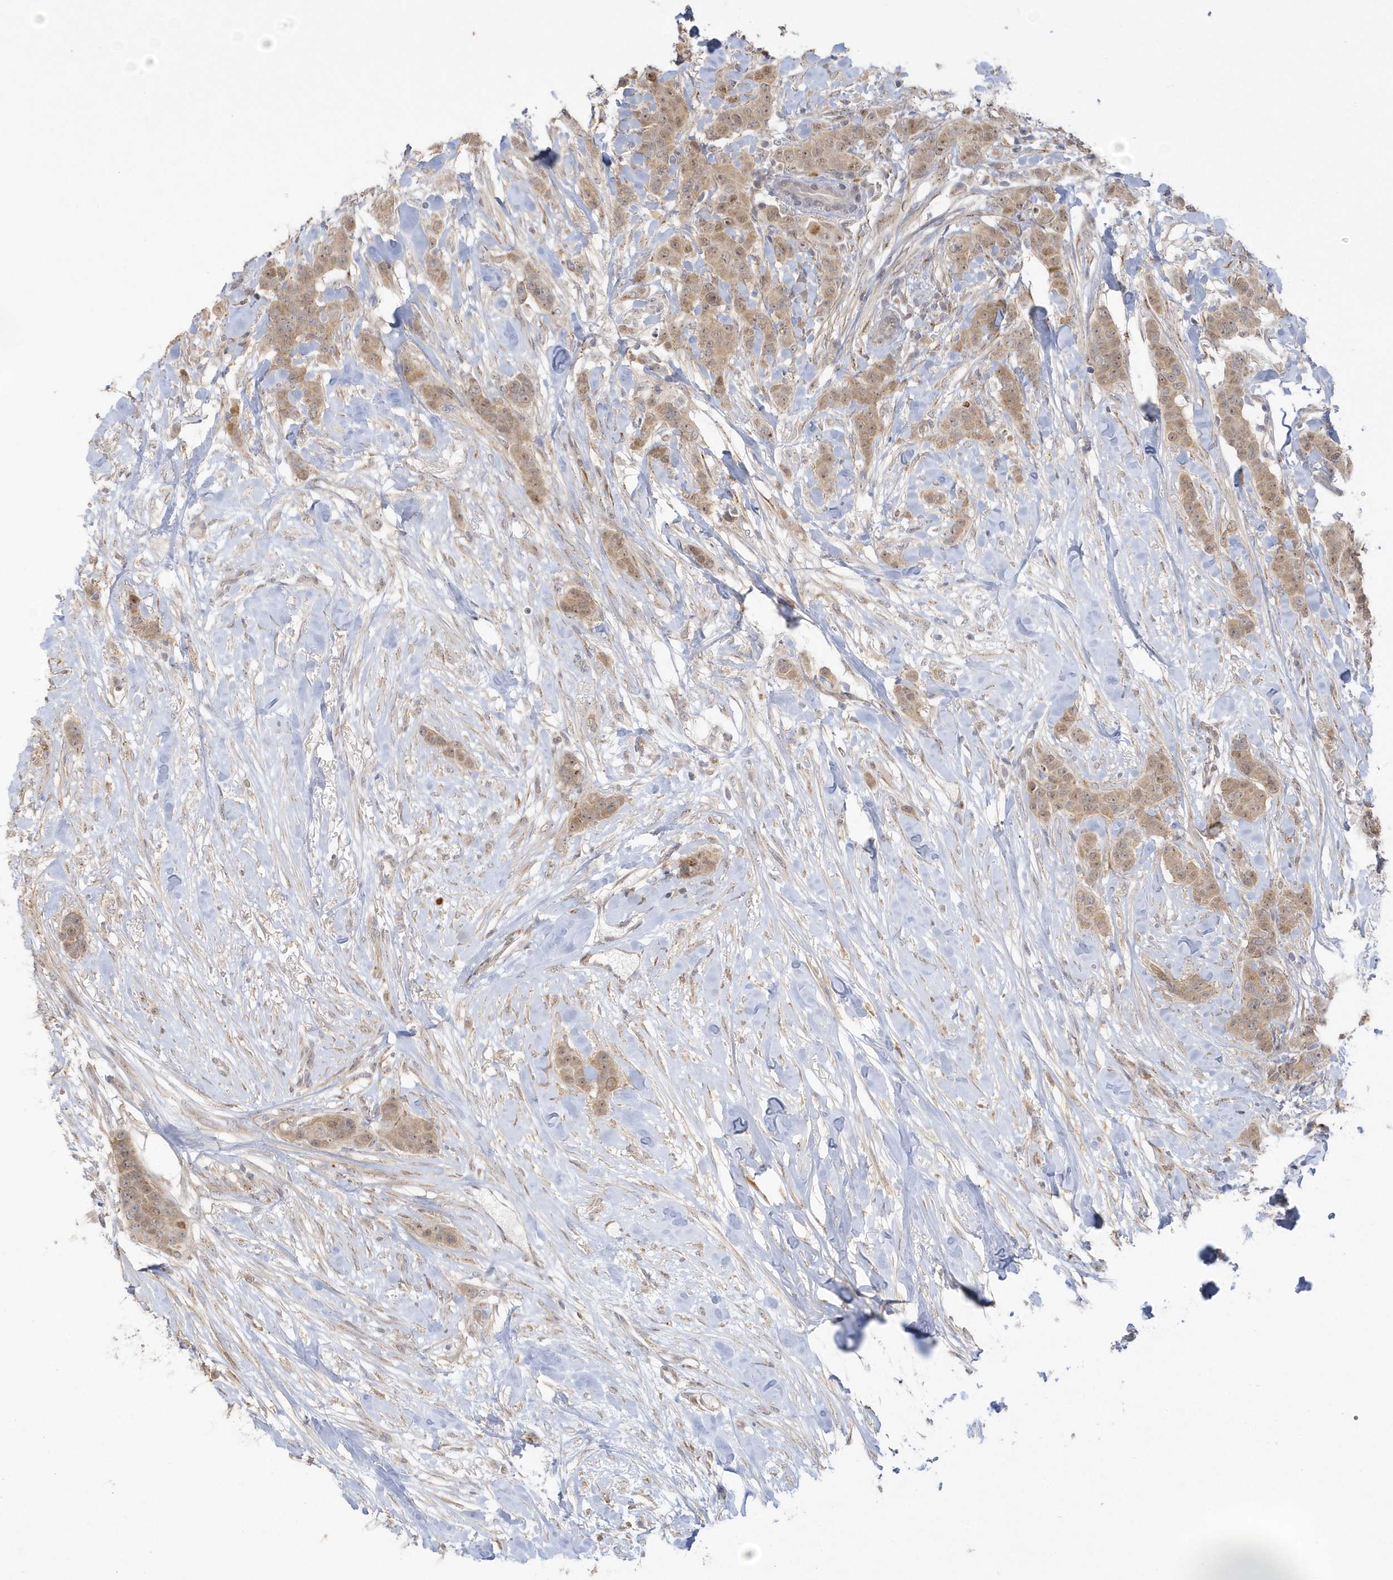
{"staining": {"intensity": "moderate", "quantity": ">75%", "location": "cytoplasmic/membranous,nuclear"}, "tissue": "breast cancer", "cell_type": "Tumor cells", "image_type": "cancer", "snomed": [{"axis": "morphology", "description": "Duct carcinoma"}, {"axis": "topography", "description": "Breast"}], "caption": "Tumor cells reveal moderate cytoplasmic/membranous and nuclear staining in about >75% of cells in intraductal carcinoma (breast).", "gene": "NAF1", "patient": {"sex": "female", "age": 40}}